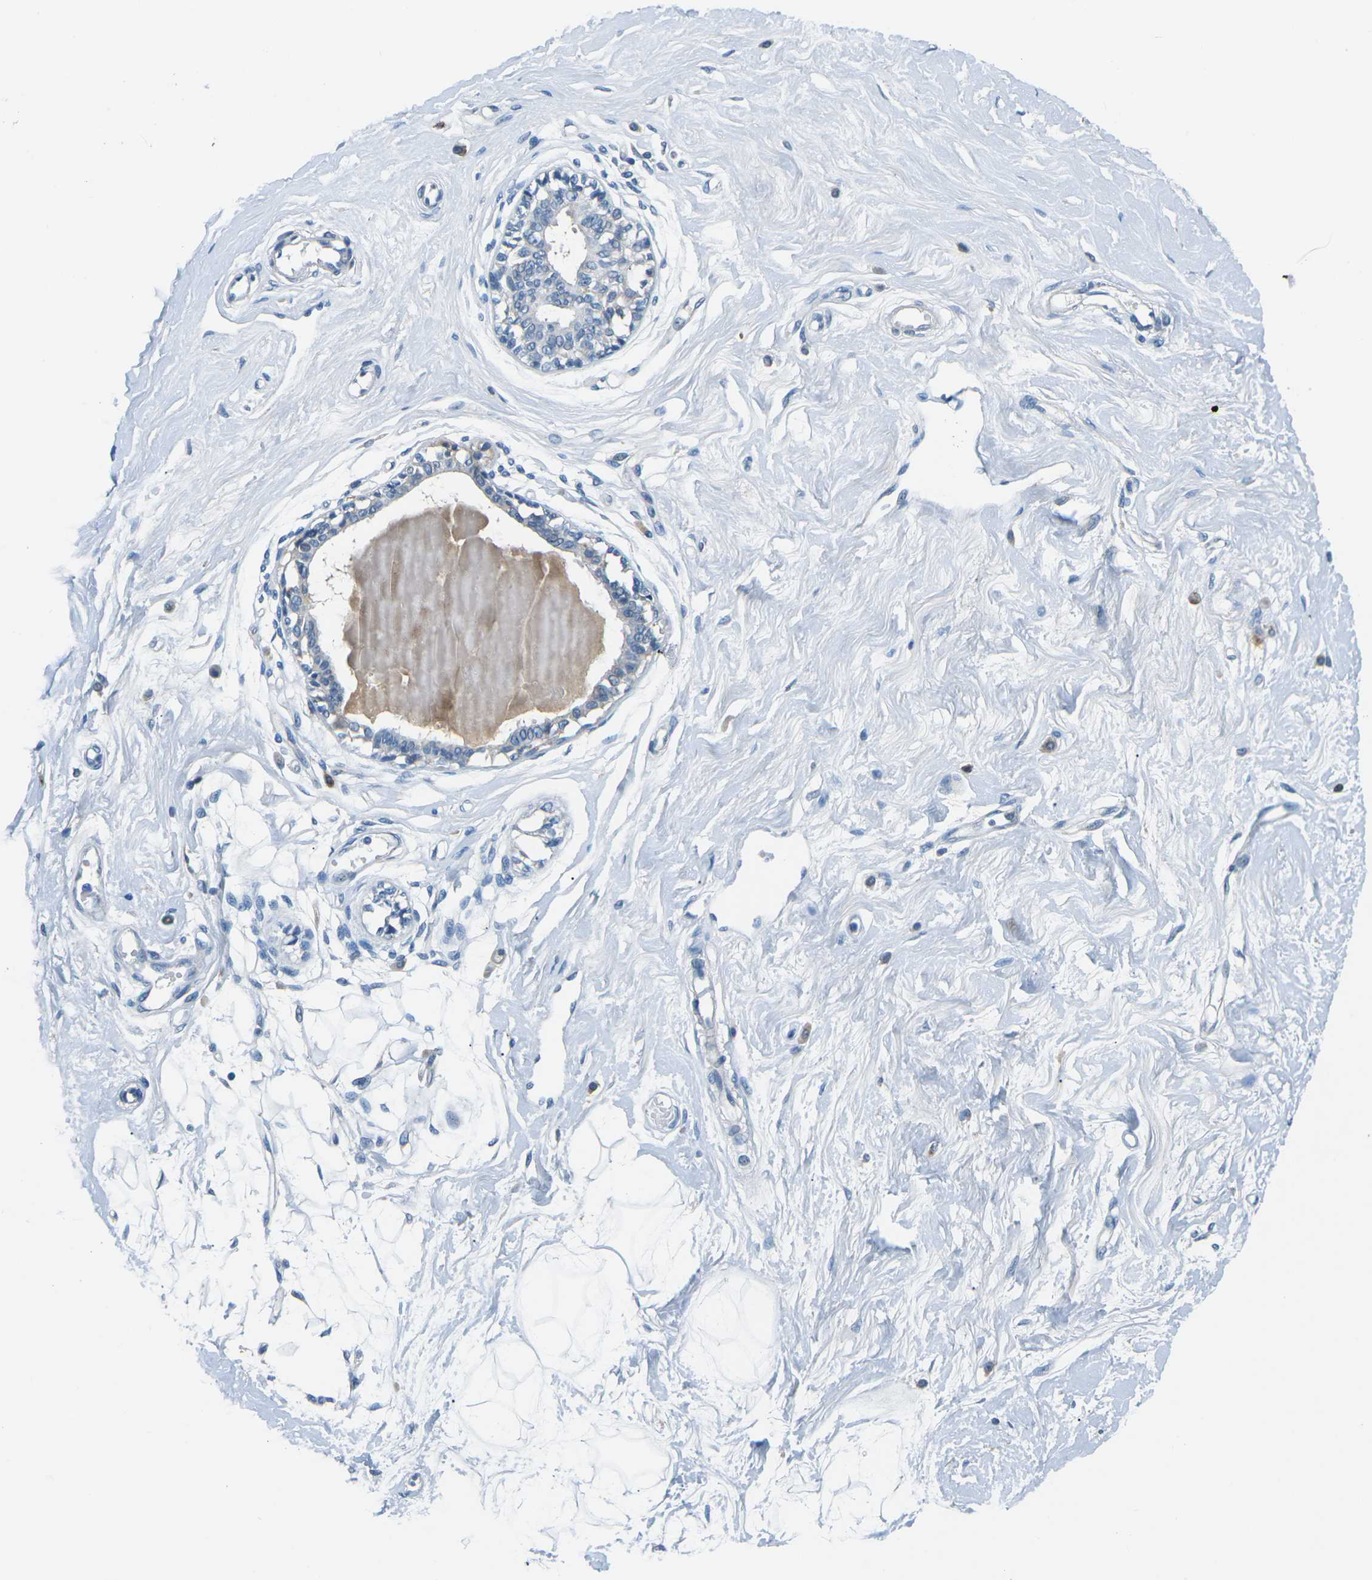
{"staining": {"intensity": "negative", "quantity": "none", "location": "none"}, "tissue": "breast", "cell_type": "Adipocytes", "image_type": "normal", "snomed": [{"axis": "morphology", "description": "Normal tissue, NOS"}, {"axis": "topography", "description": "Breast"}], "caption": "This is an immunohistochemistry photomicrograph of normal breast. There is no positivity in adipocytes.", "gene": "CD1D", "patient": {"sex": "female", "age": 45}}